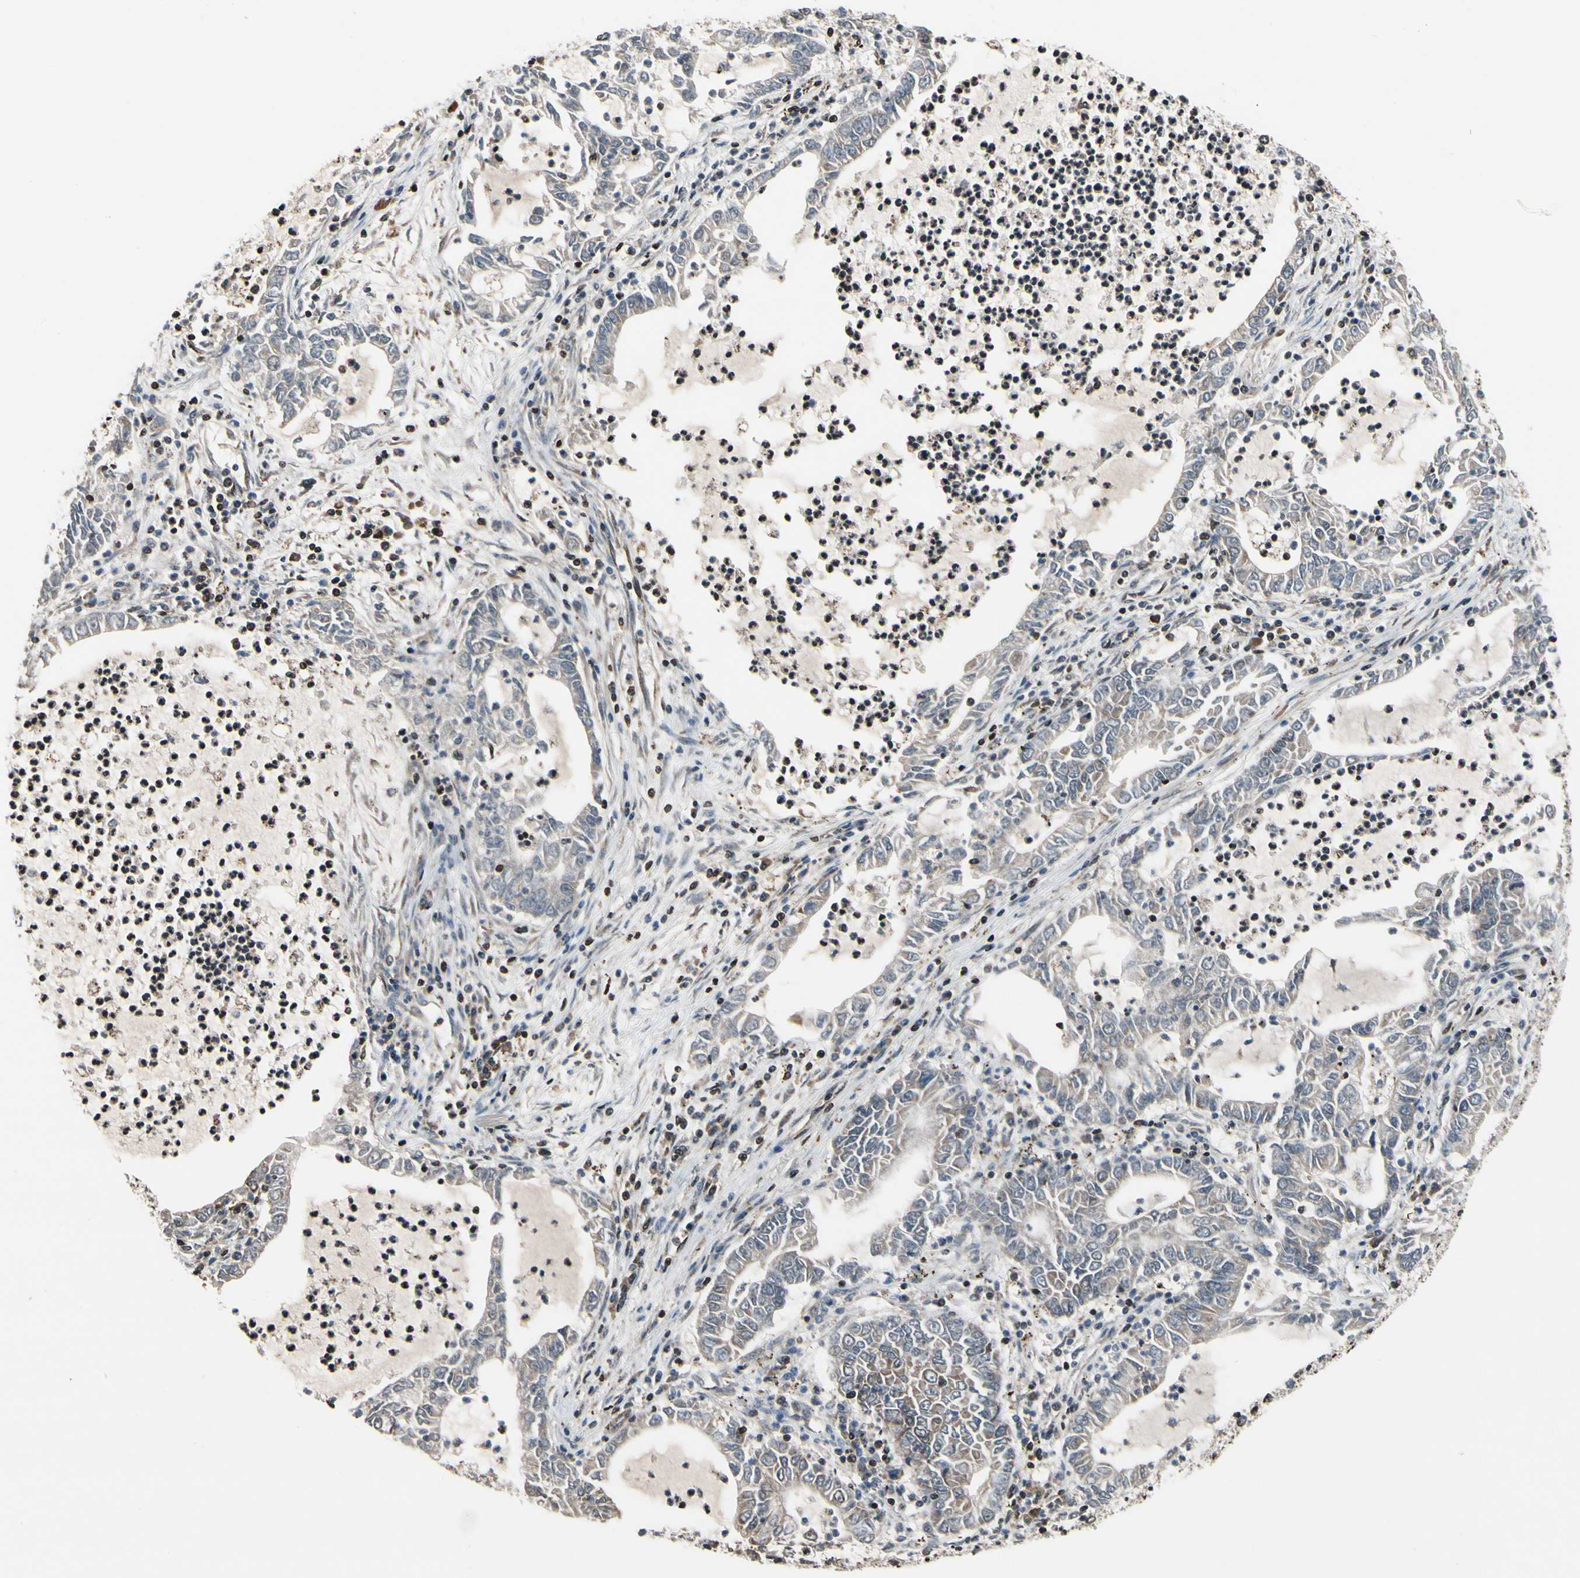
{"staining": {"intensity": "negative", "quantity": "none", "location": "none"}, "tissue": "lung cancer", "cell_type": "Tumor cells", "image_type": "cancer", "snomed": [{"axis": "morphology", "description": "Adenocarcinoma, NOS"}, {"axis": "topography", "description": "Lung"}], "caption": "A photomicrograph of lung cancer (adenocarcinoma) stained for a protein displays no brown staining in tumor cells.", "gene": "HIPK2", "patient": {"sex": "female", "age": 51}}